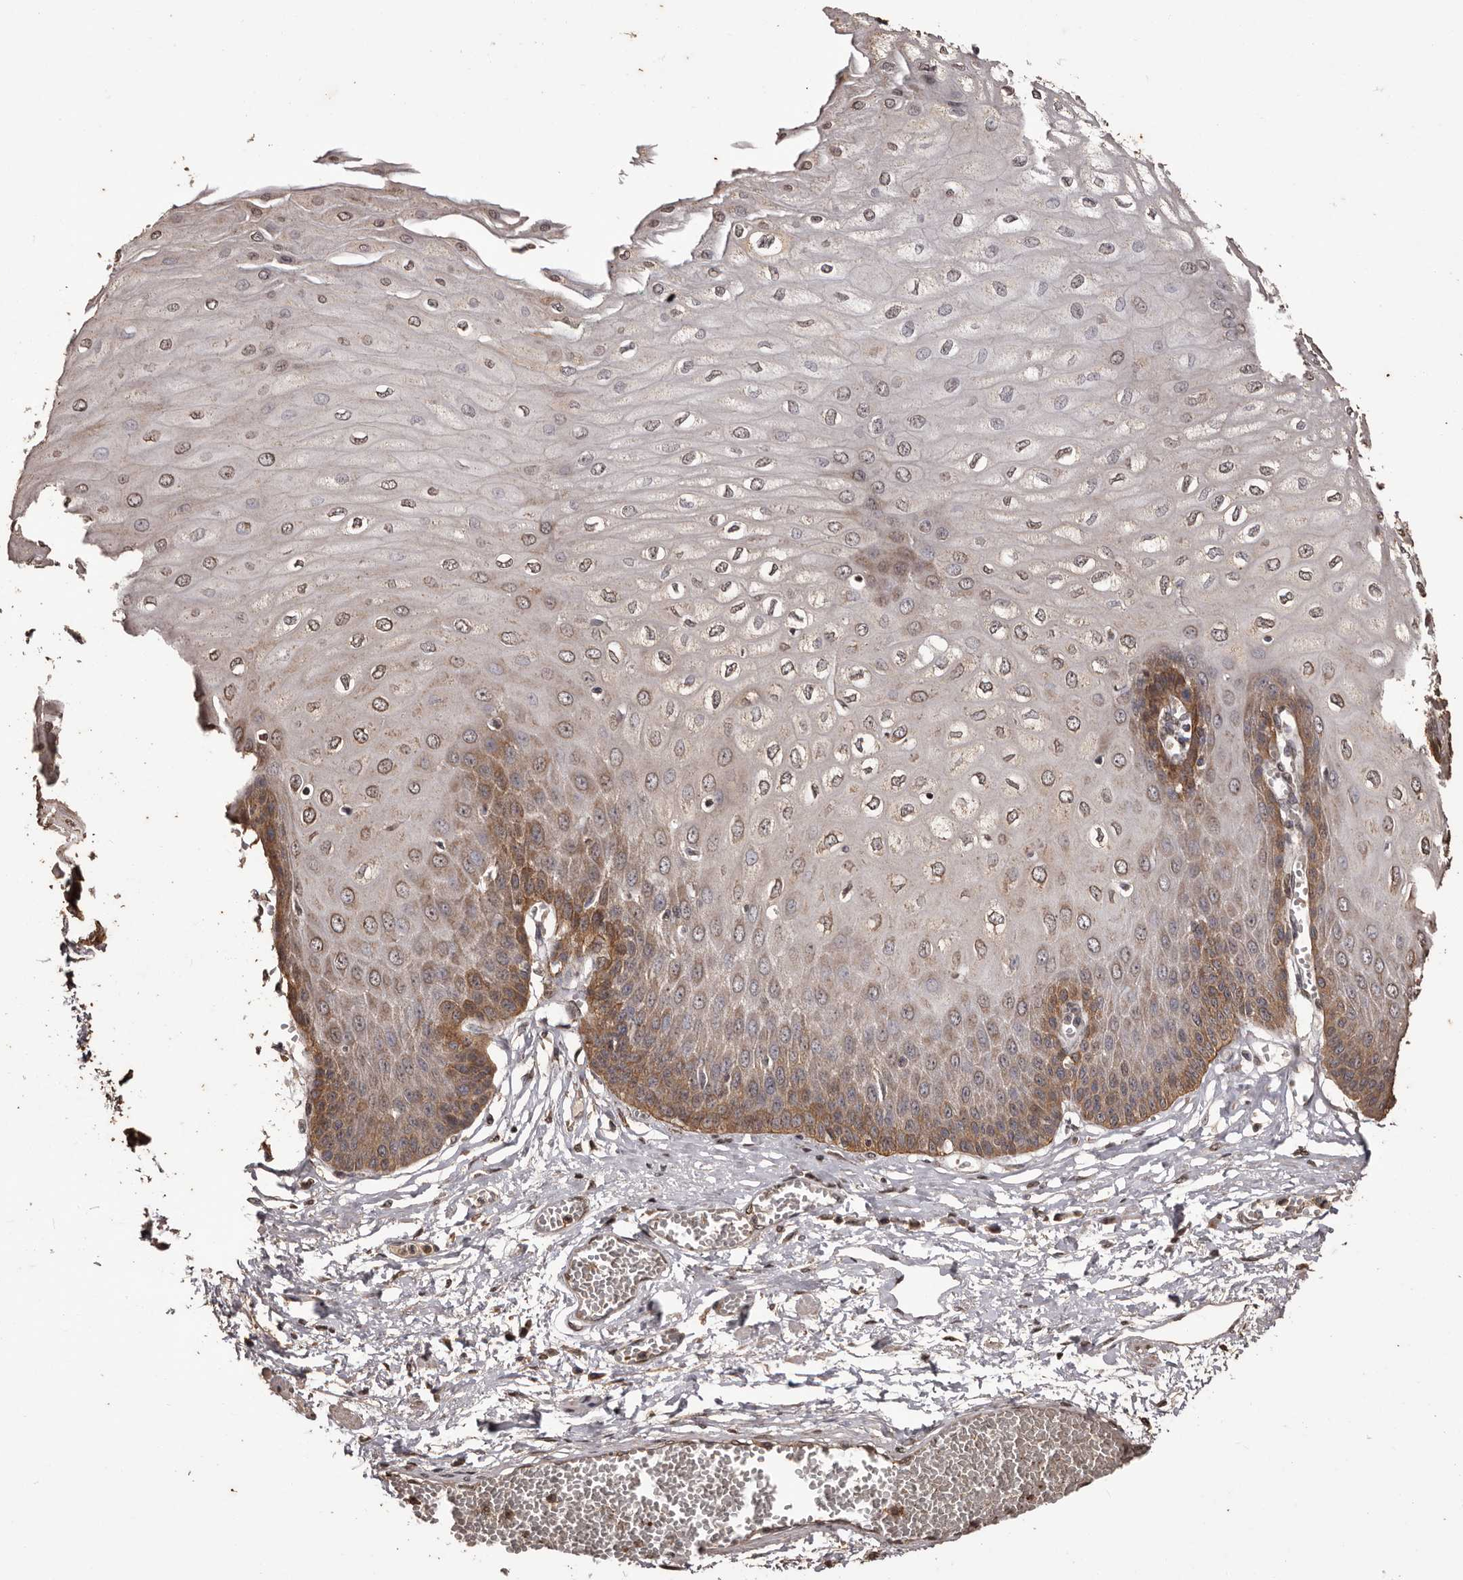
{"staining": {"intensity": "moderate", "quantity": "25%-75%", "location": "cytoplasmic/membranous"}, "tissue": "esophagus", "cell_type": "Squamous epithelial cells", "image_type": "normal", "snomed": [{"axis": "morphology", "description": "Normal tissue, NOS"}, {"axis": "topography", "description": "Esophagus"}], "caption": "Squamous epithelial cells exhibit moderate cytoplasmic/membranous positivity in about 25%-75% of cells in normal esophagus.", "gene": "NAV1", "patient": {"sex": "male", "age": 60}}